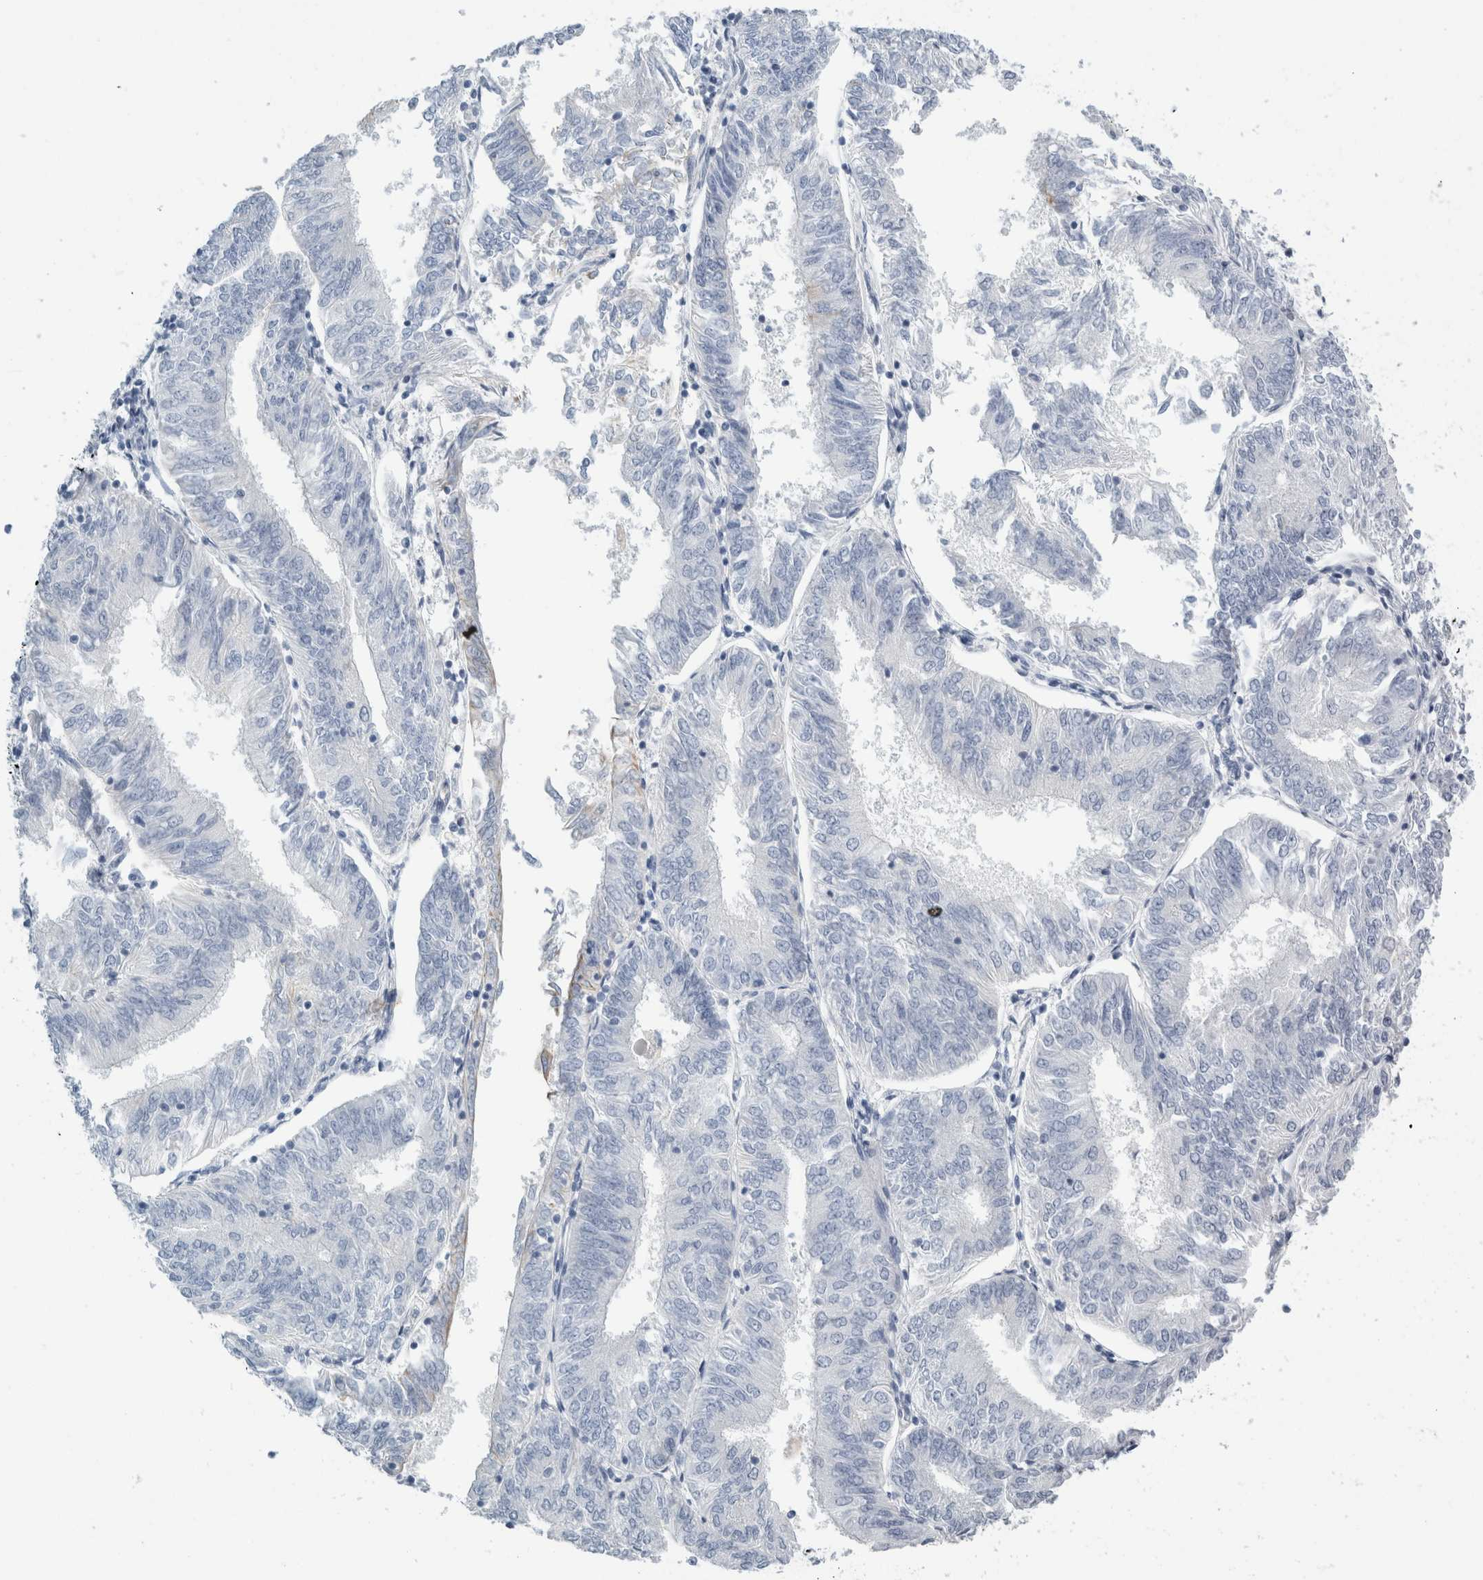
{"staining": {"intensity": "negative", "quantity": "none", "location": "none"}, "tissue": "endometrial cancer", "cell_type": "Tumor cells", "image_type": "cancer", "snomed": [{"axis": "morphology", "description": "Adenocarcinoma, NOS"}, {"axis": "topography", "description": "Endometrium"}], "caption": "Immunohistochemistry (IHC) of endometrial cancer demonstrates no positivity in tumor cells. (DAB immunohistochemistry with hematoxylin counter stain).", "gene": "RPH3AL", "patient": {"sex": "female", "age": 58}}